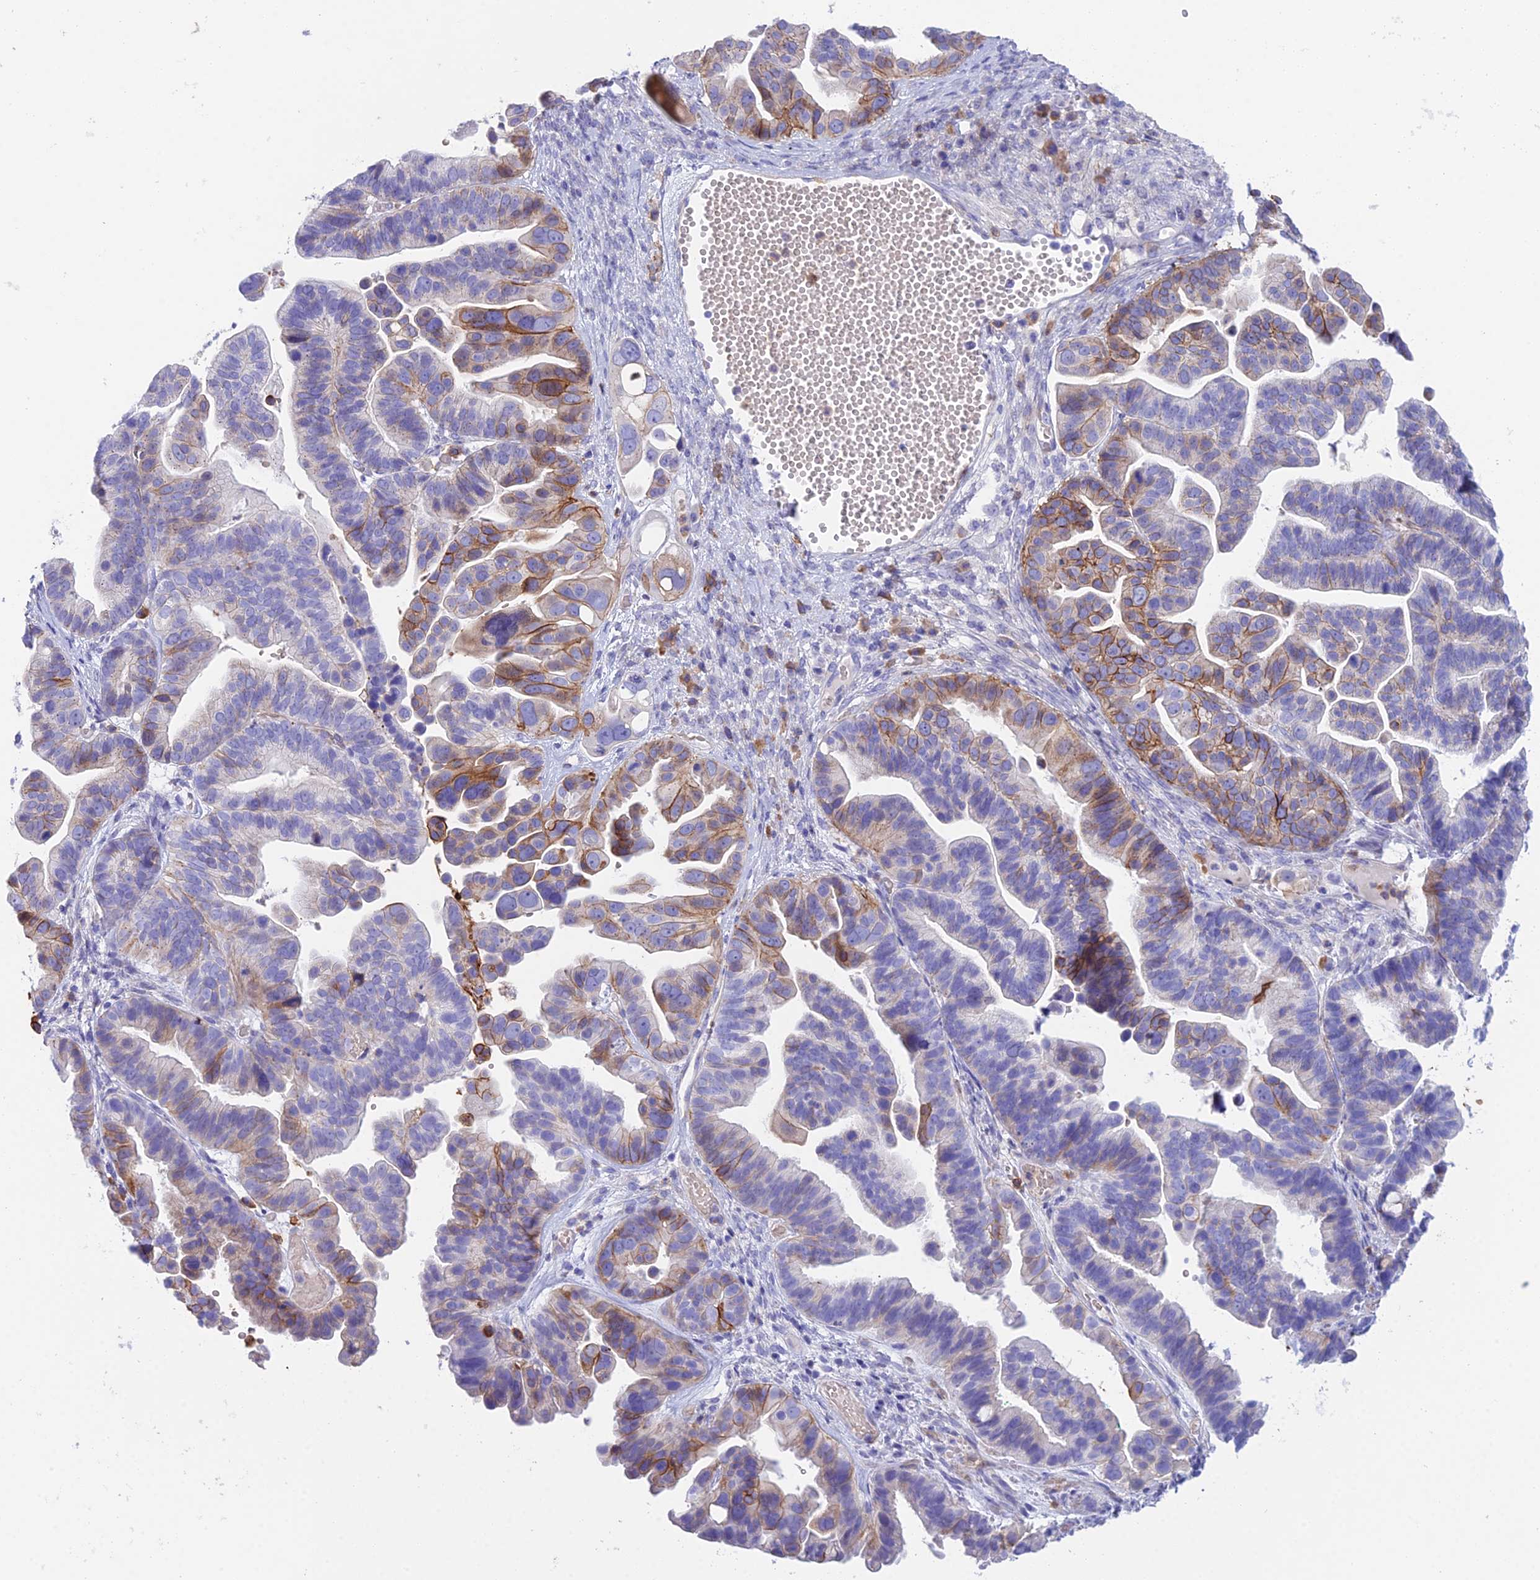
{"staining": {"intensity": "strong", "quantity": "<25%", "location": "cytoplasmic/membranous"}, "tissue": "ovarian cancer", "cell_type": "Tumor cells", "image_type": "cancer", "snomed": [{"axis": "morphology", "description": "Cystadenocarcinoma, serous, NOS"}, {"axis": "topography", "description": "Ovary"}], "caption": "Immunohistochemistry (IHC) micrograph of ovarian cancer (serous cystadenocarcinoma) stained for a protein (brown), which demonstrates medium levels of strong cytoplasmic/membranous expression in about <25% of tumor cells.", "gene": "OR1Q1", "patient": {"sex": "female", "age": 56}}